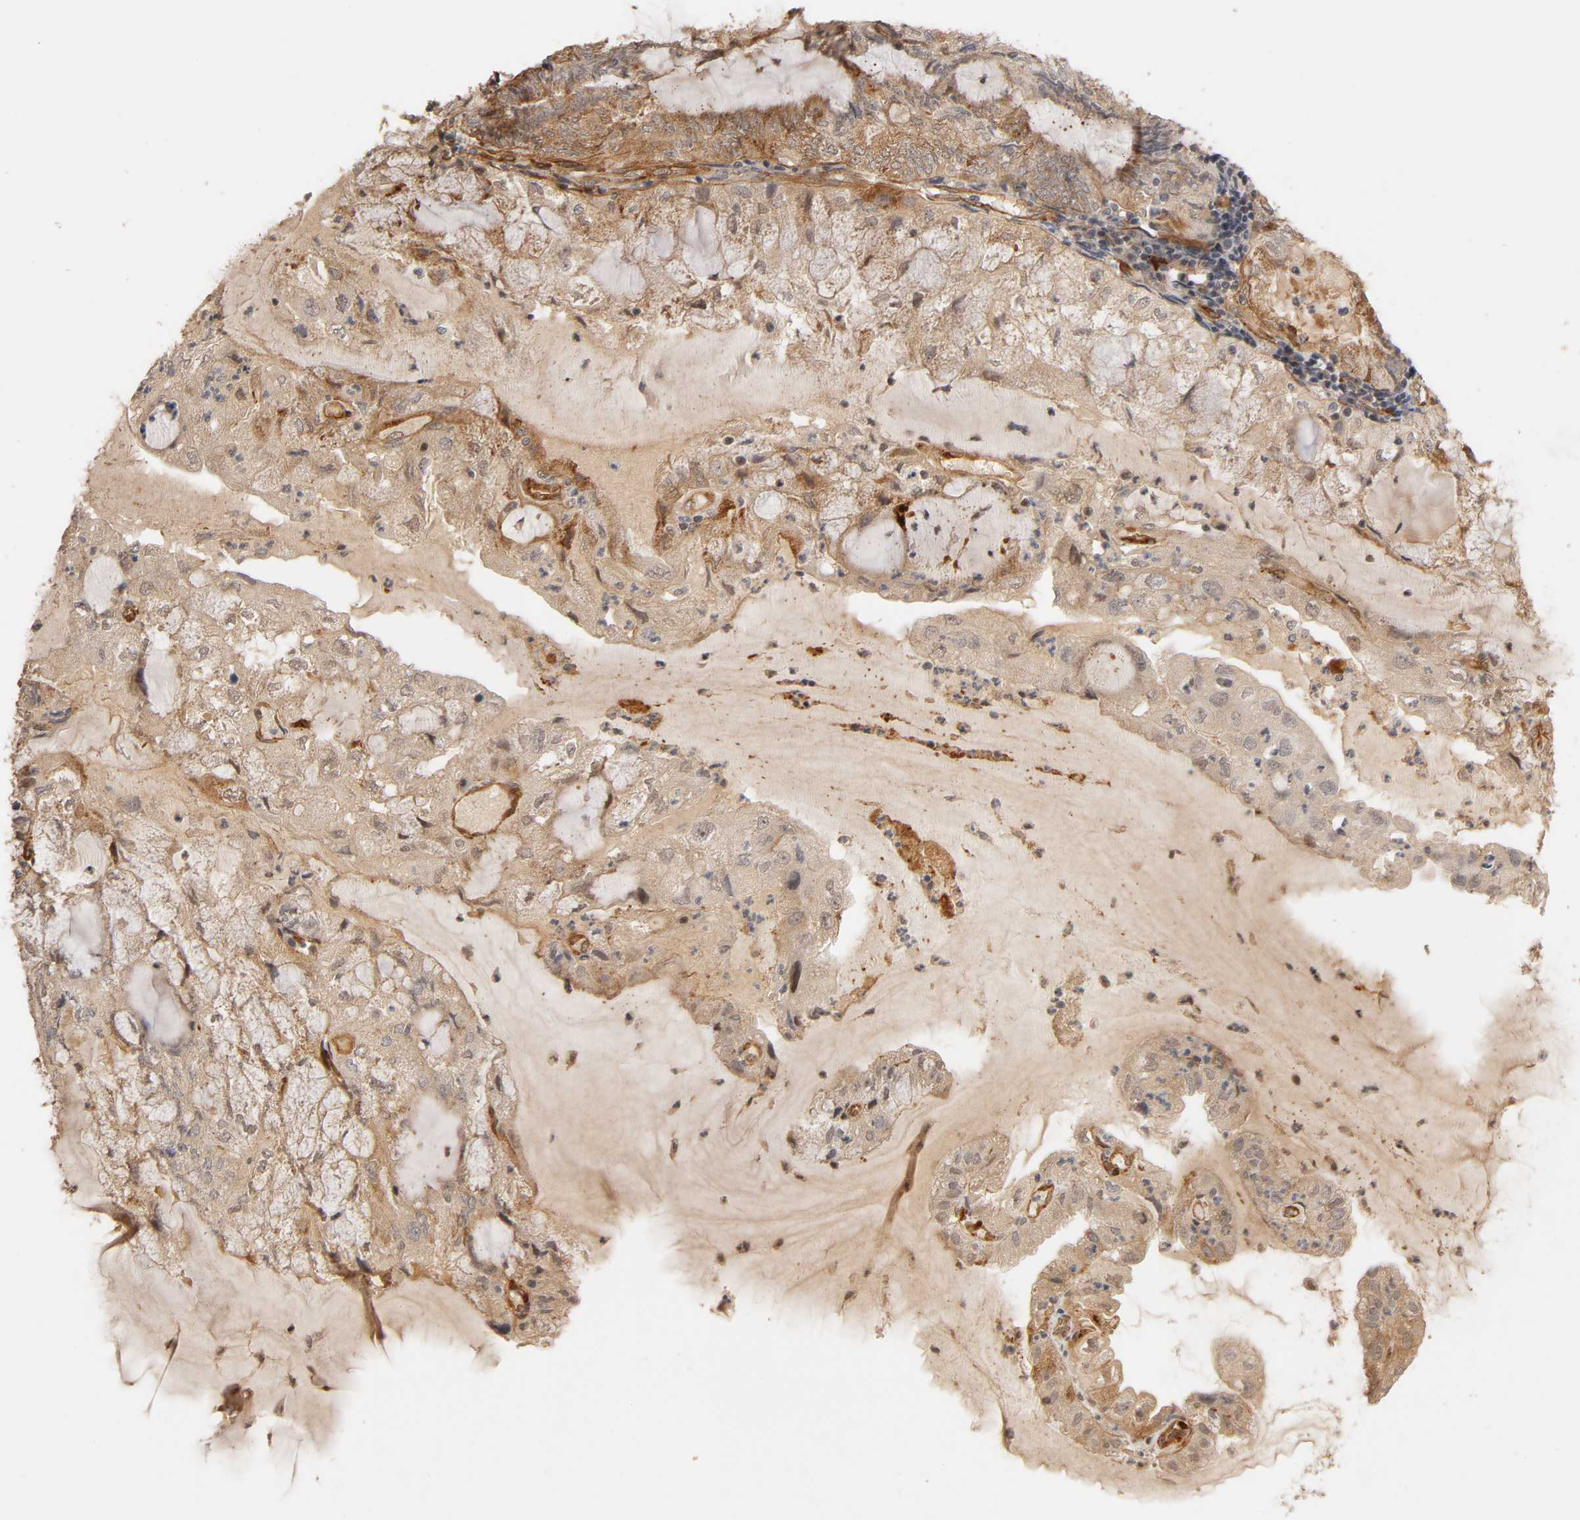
{"staining": {"intensity": "weak", "quantity": "<25%", "location": "cytoplasmic/membranous"}, "tissue": "endometrial cancer", "cell_type": "Tumor cells", "image_type": "cancer", "snomed": [{"axis": "morphology", "description": "Adenocarcinoma, NOS"}, {"axis": "topography", "description": "Endometrium"}], "caption": "An IHC micrograph of endometrial adenocarcinoma is shown. There is no staining in tumor cells of endometrial adenocarcinoma.", "gene": "LAMB1", "patient": {"sex": "female", "age": 81}}